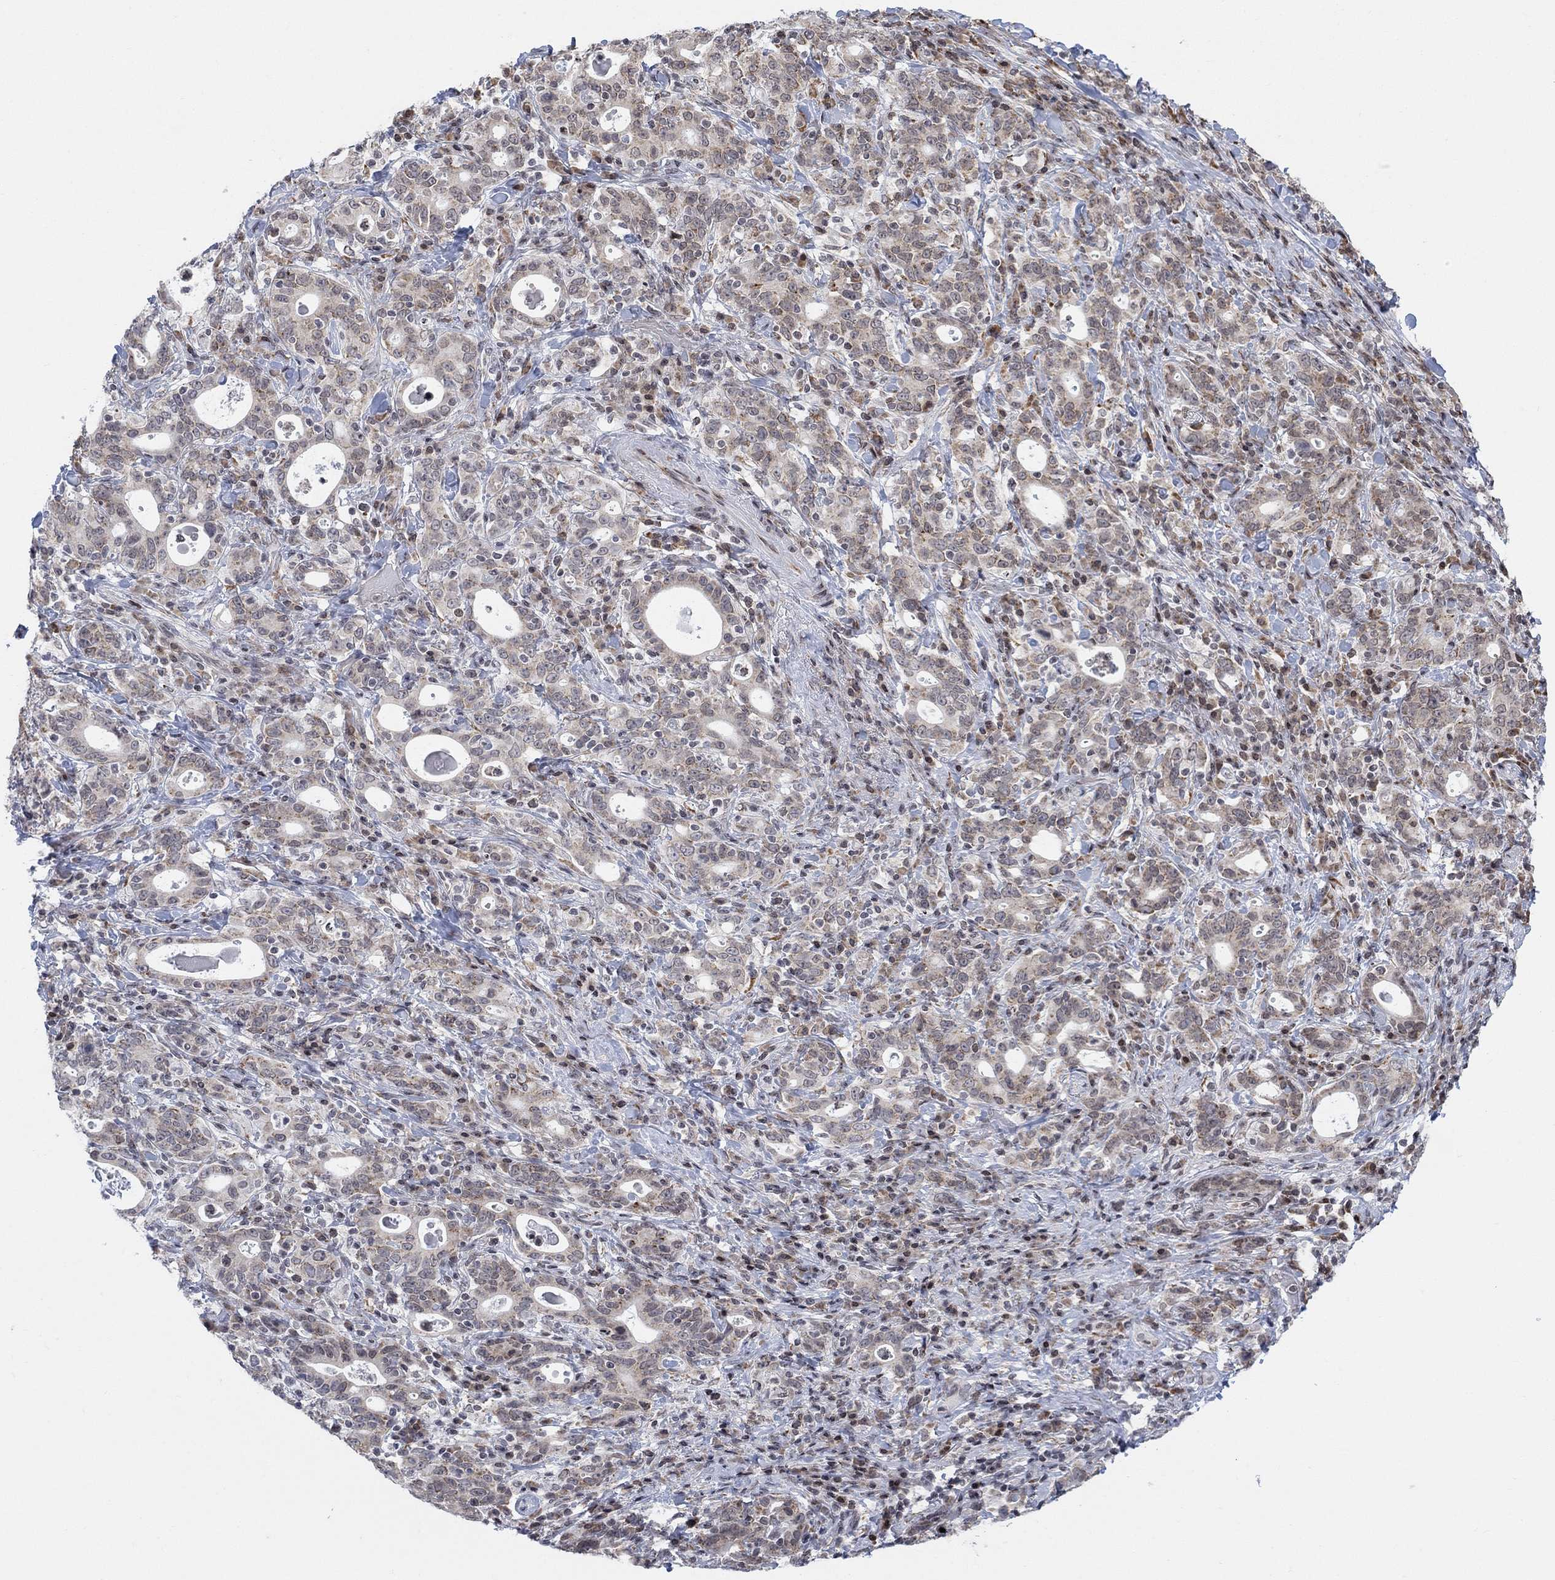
{"staining": {"intensity": "negative", "quantity": "none", "location": "none"}, "tissue": "stomach cancer", "cell_type": "Tumor cells", "image_type": "cancer", "snomed": [{"axis": "morphology", "description": "Adenocarcinoma, NOS"}, {"axis": "topography", "description": "Stomach"}], "caption": "High power microscopy image of an IHC histopathology image of stomach cancer (adenocarcinoma), revealing no significant positivity in tumor cells.", "gene": "ABHD14A", "patient": {"sex": "male", "age": 79}}